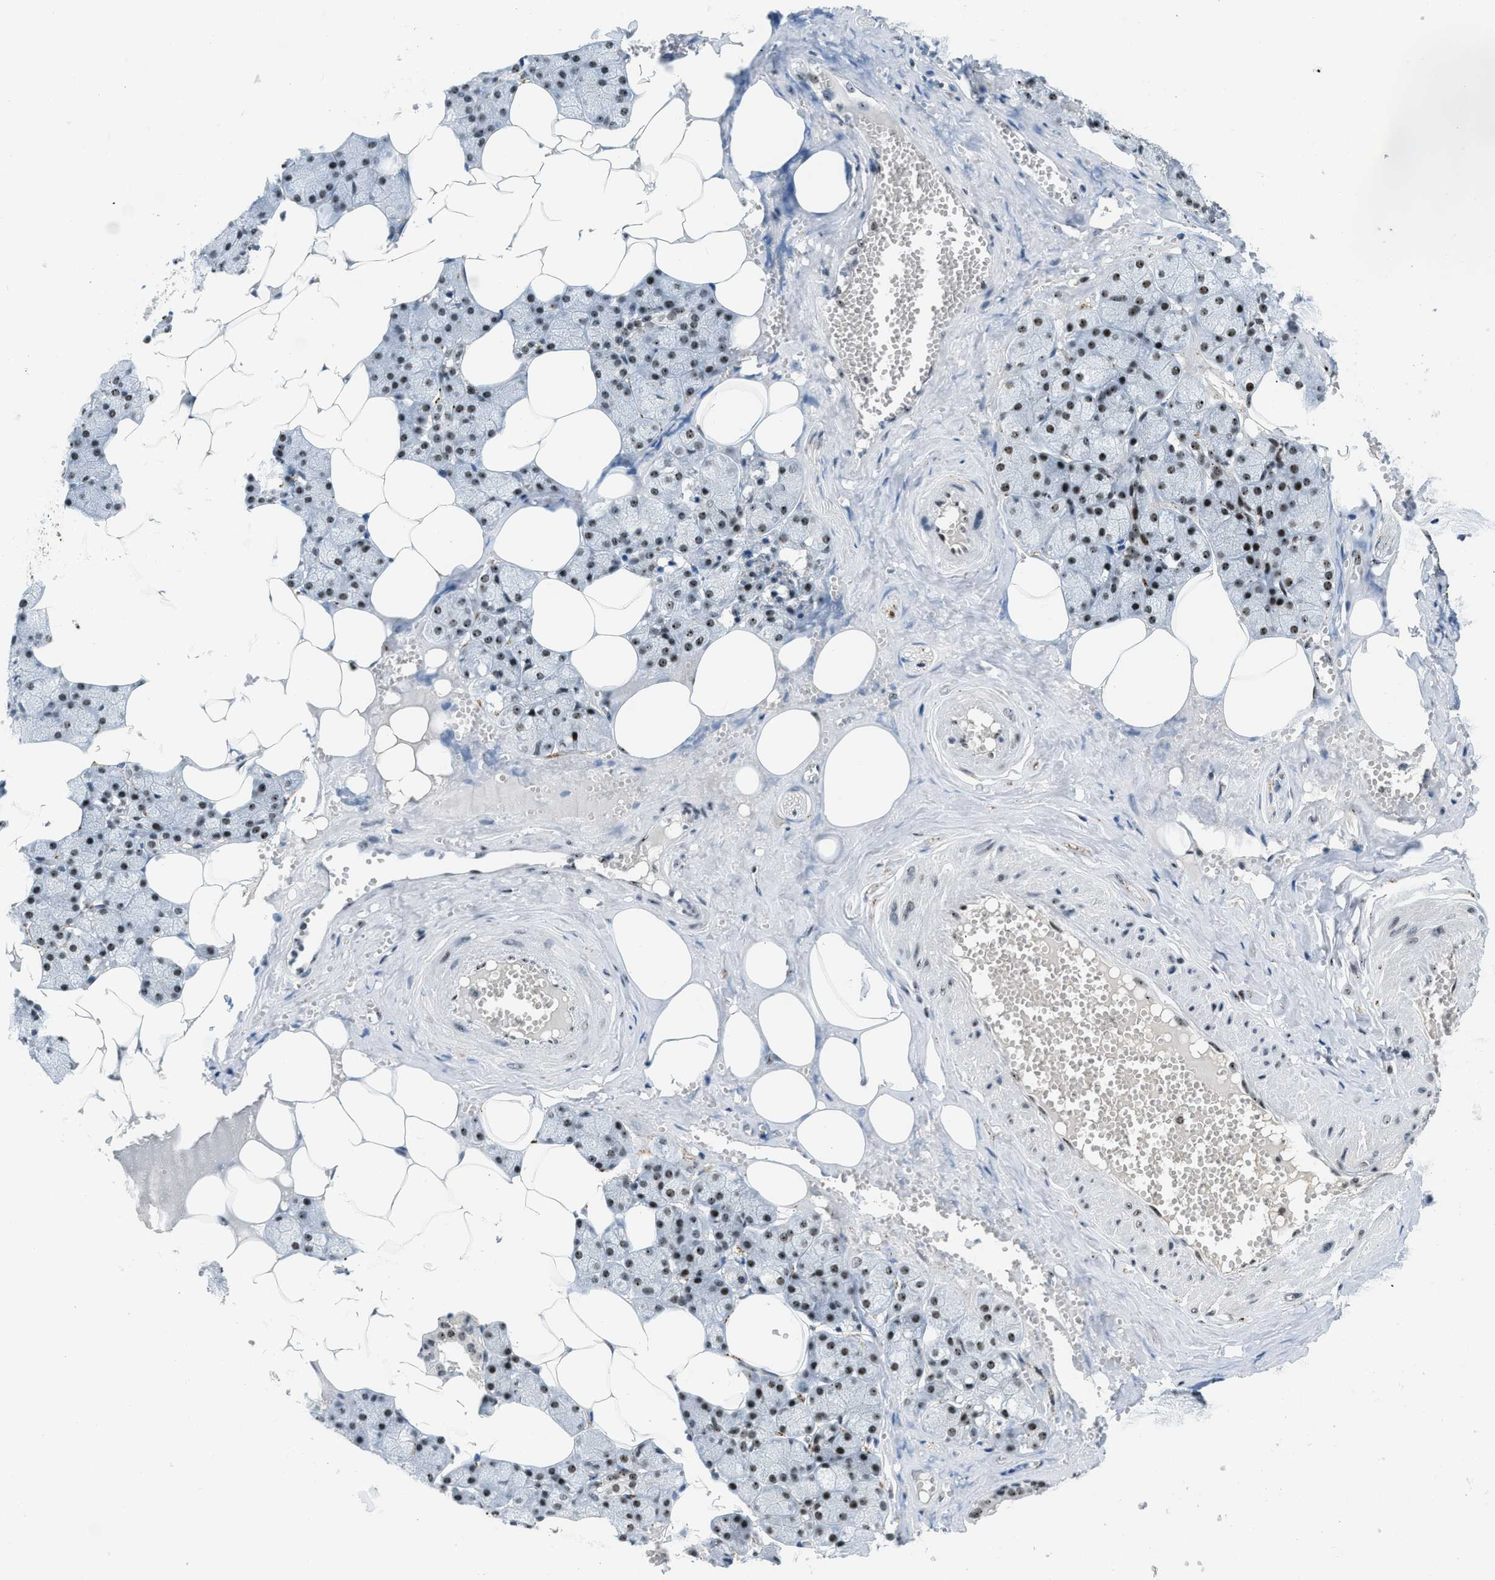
{"staining": {"intensity": "strong", "quantity": ">75%", "location": "nuclear"}, "tissue": "salivary gland", "cell_type": "Glandular cells", "image_type": "normal", "snomed": [{"axis": "morphology", "description": "Normal tissue, NOS"}, {"axis": "topography", "description": "Salivary gland"}], "caption": "A high amount of strong nuclear expression is identified in about >75% of glandular cells in normal salivary gland. The protein of interest is stained brown, and the nuclei are stained in blue (DAB IHC with brightfield microscopy, high magnification).", "gene": "URB1", "patient": {"sex": "male", "age": 62}}